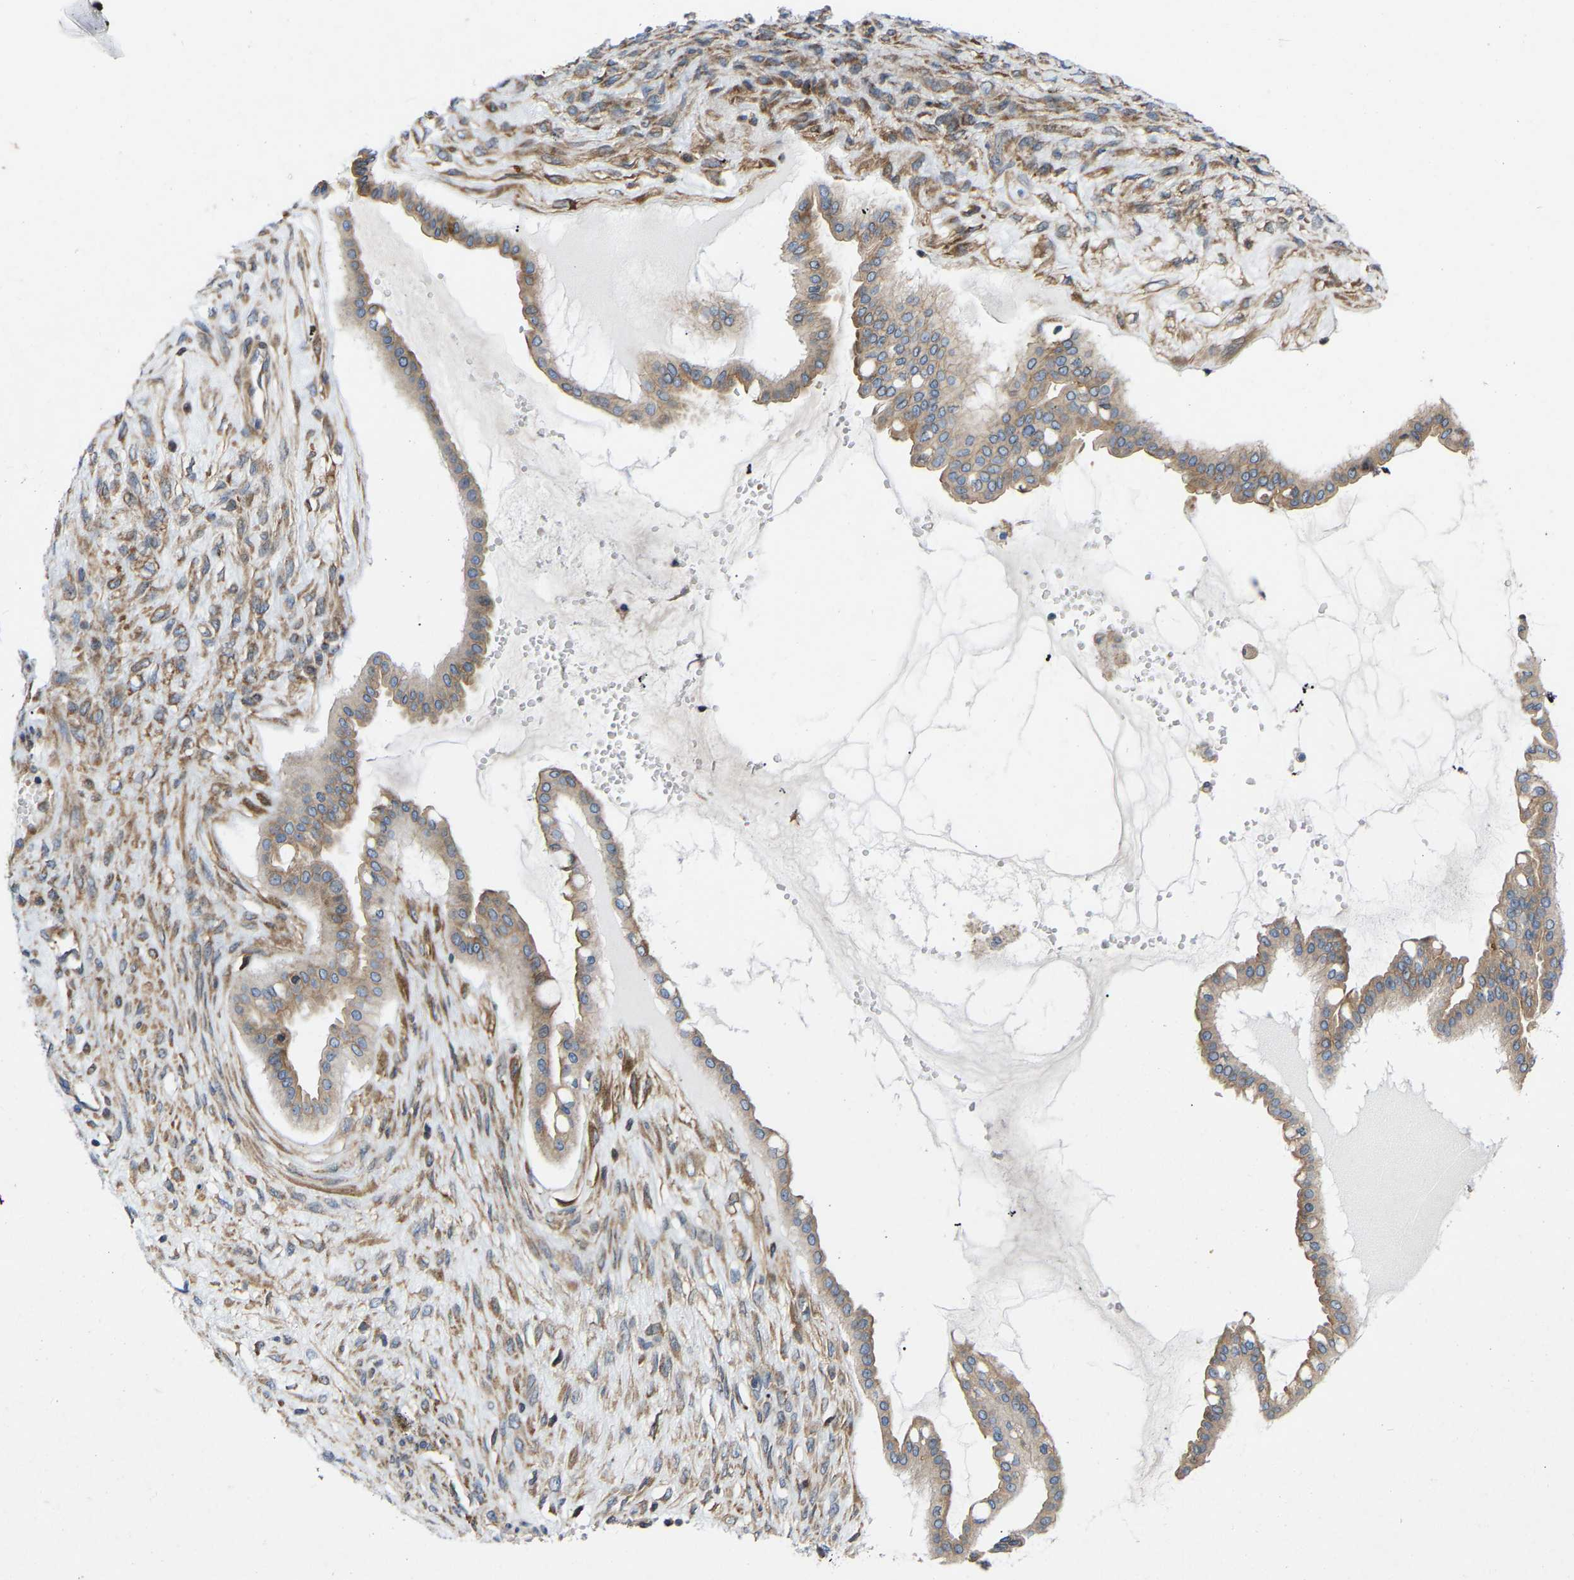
{"staining": {"intensity": "moderate", "quantity": ">75%", "location": "cytoplasmic/membranous"}, "tissue": "ovarian cancer", "cell_type": "Tumor cells", "image_type": "cancer", "snomed": [{"axis": "morphology", "description": "Cystadenocarcinoma, mucinous, NOS"}, {"axis": "topography", "description": "Ovary"}], "caption": "A brown stain labels moderate cytoplasmic/membranous staining of a protein in ovarian cancer tumor cells. (Brightfield microscopy of DAB IHC at high magnification).", "gene": "TOR1B", "patient": {"sex": "female", "age": 73}}